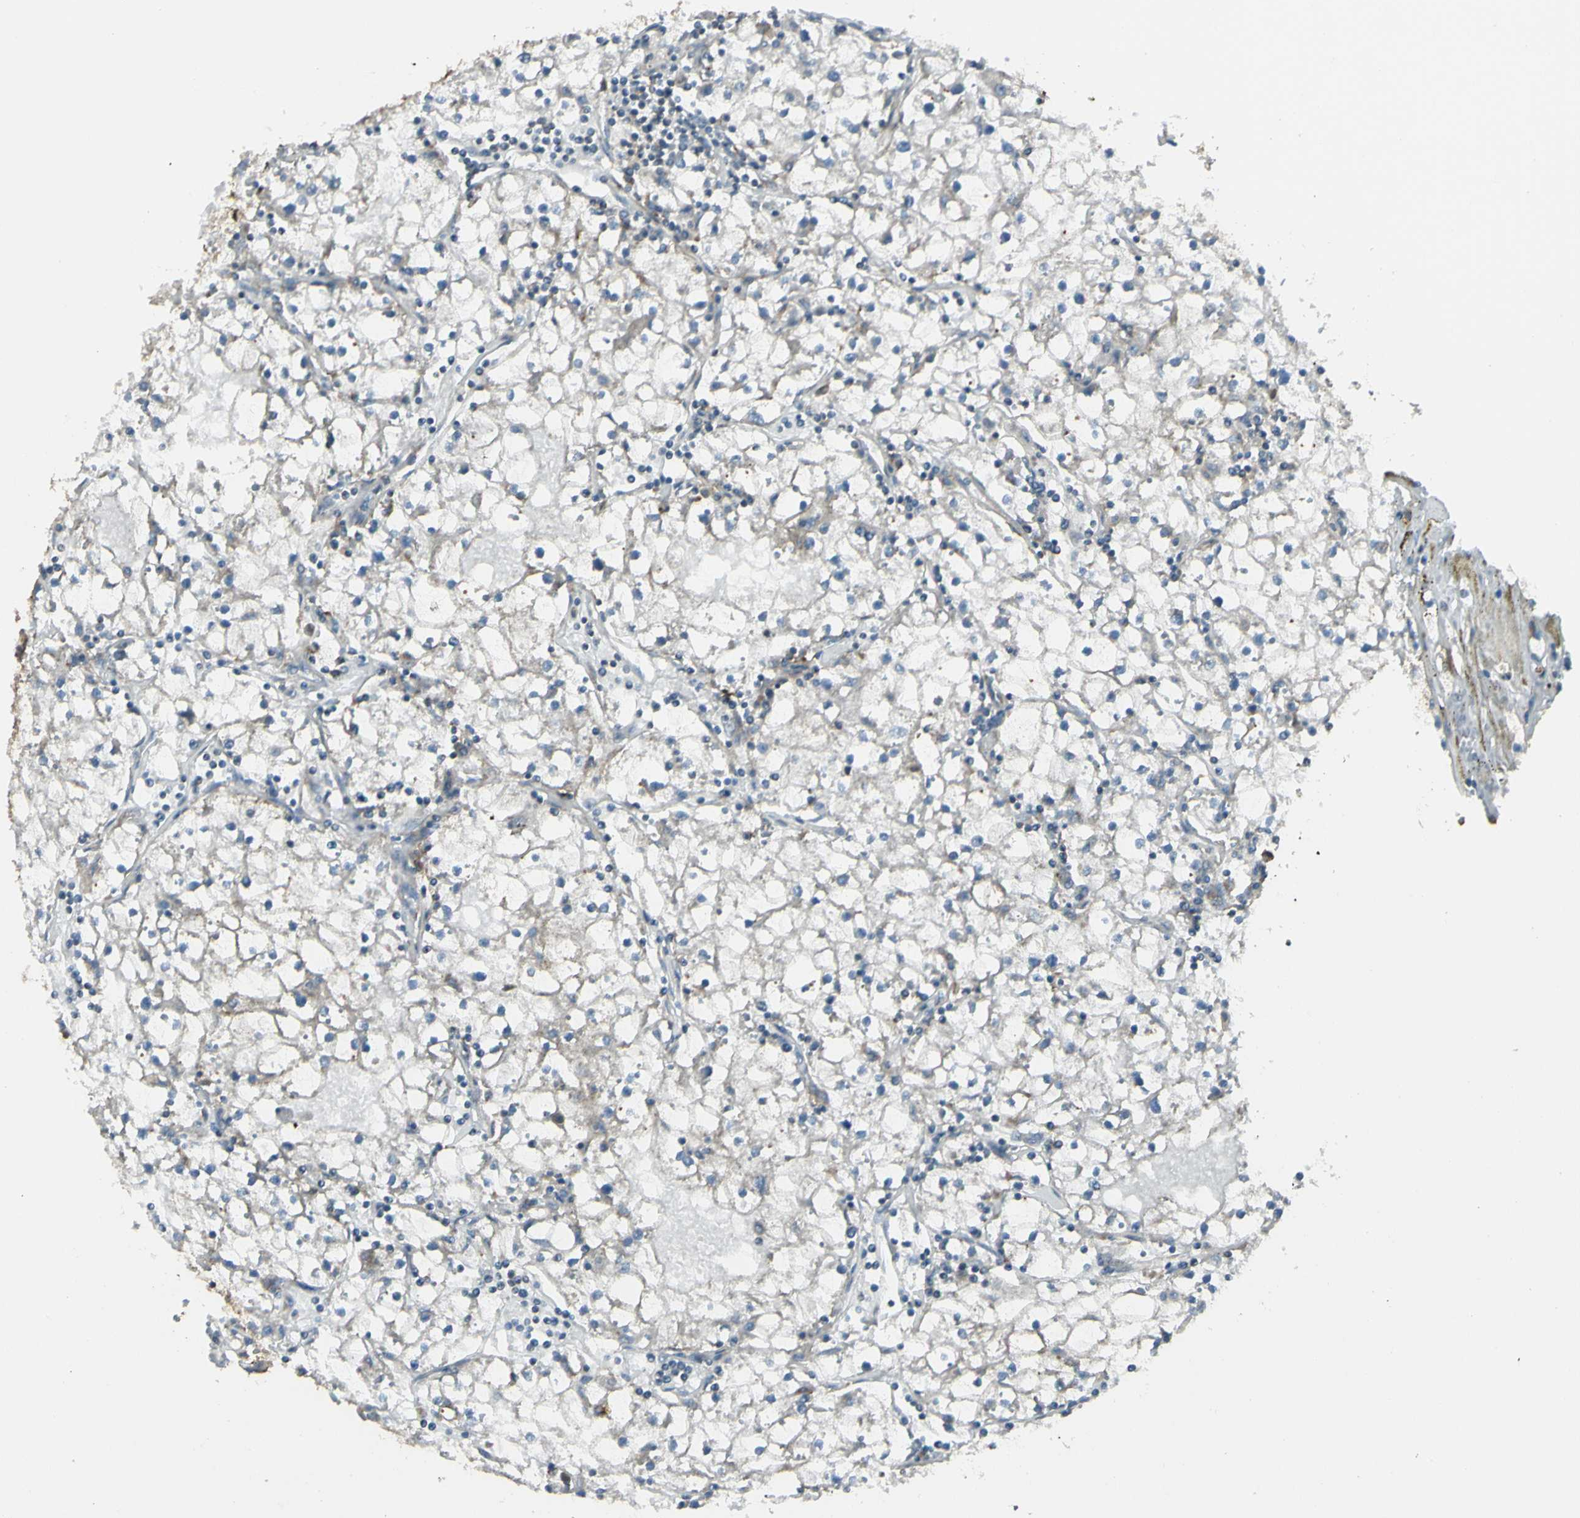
{"staining": {"intensity": "weak", "quantity": "<25%", "location": "cytoplasmic/membranous"}, "tissue": "renal cancer", "cell_type": "Tumor cells", "image_type": "cancer", "snomed": [{"axis": "morphology", "description": "Adenocarcinoma, NOS"}, {"axis": "topography", "description": "Kidney"}], "caption": "This is an immunohistochemistry histopathology image of renal cancer. There is no expression in tumor cells.", "gene": "NAPA", "patient": {"sex": "male", "age": 56}}